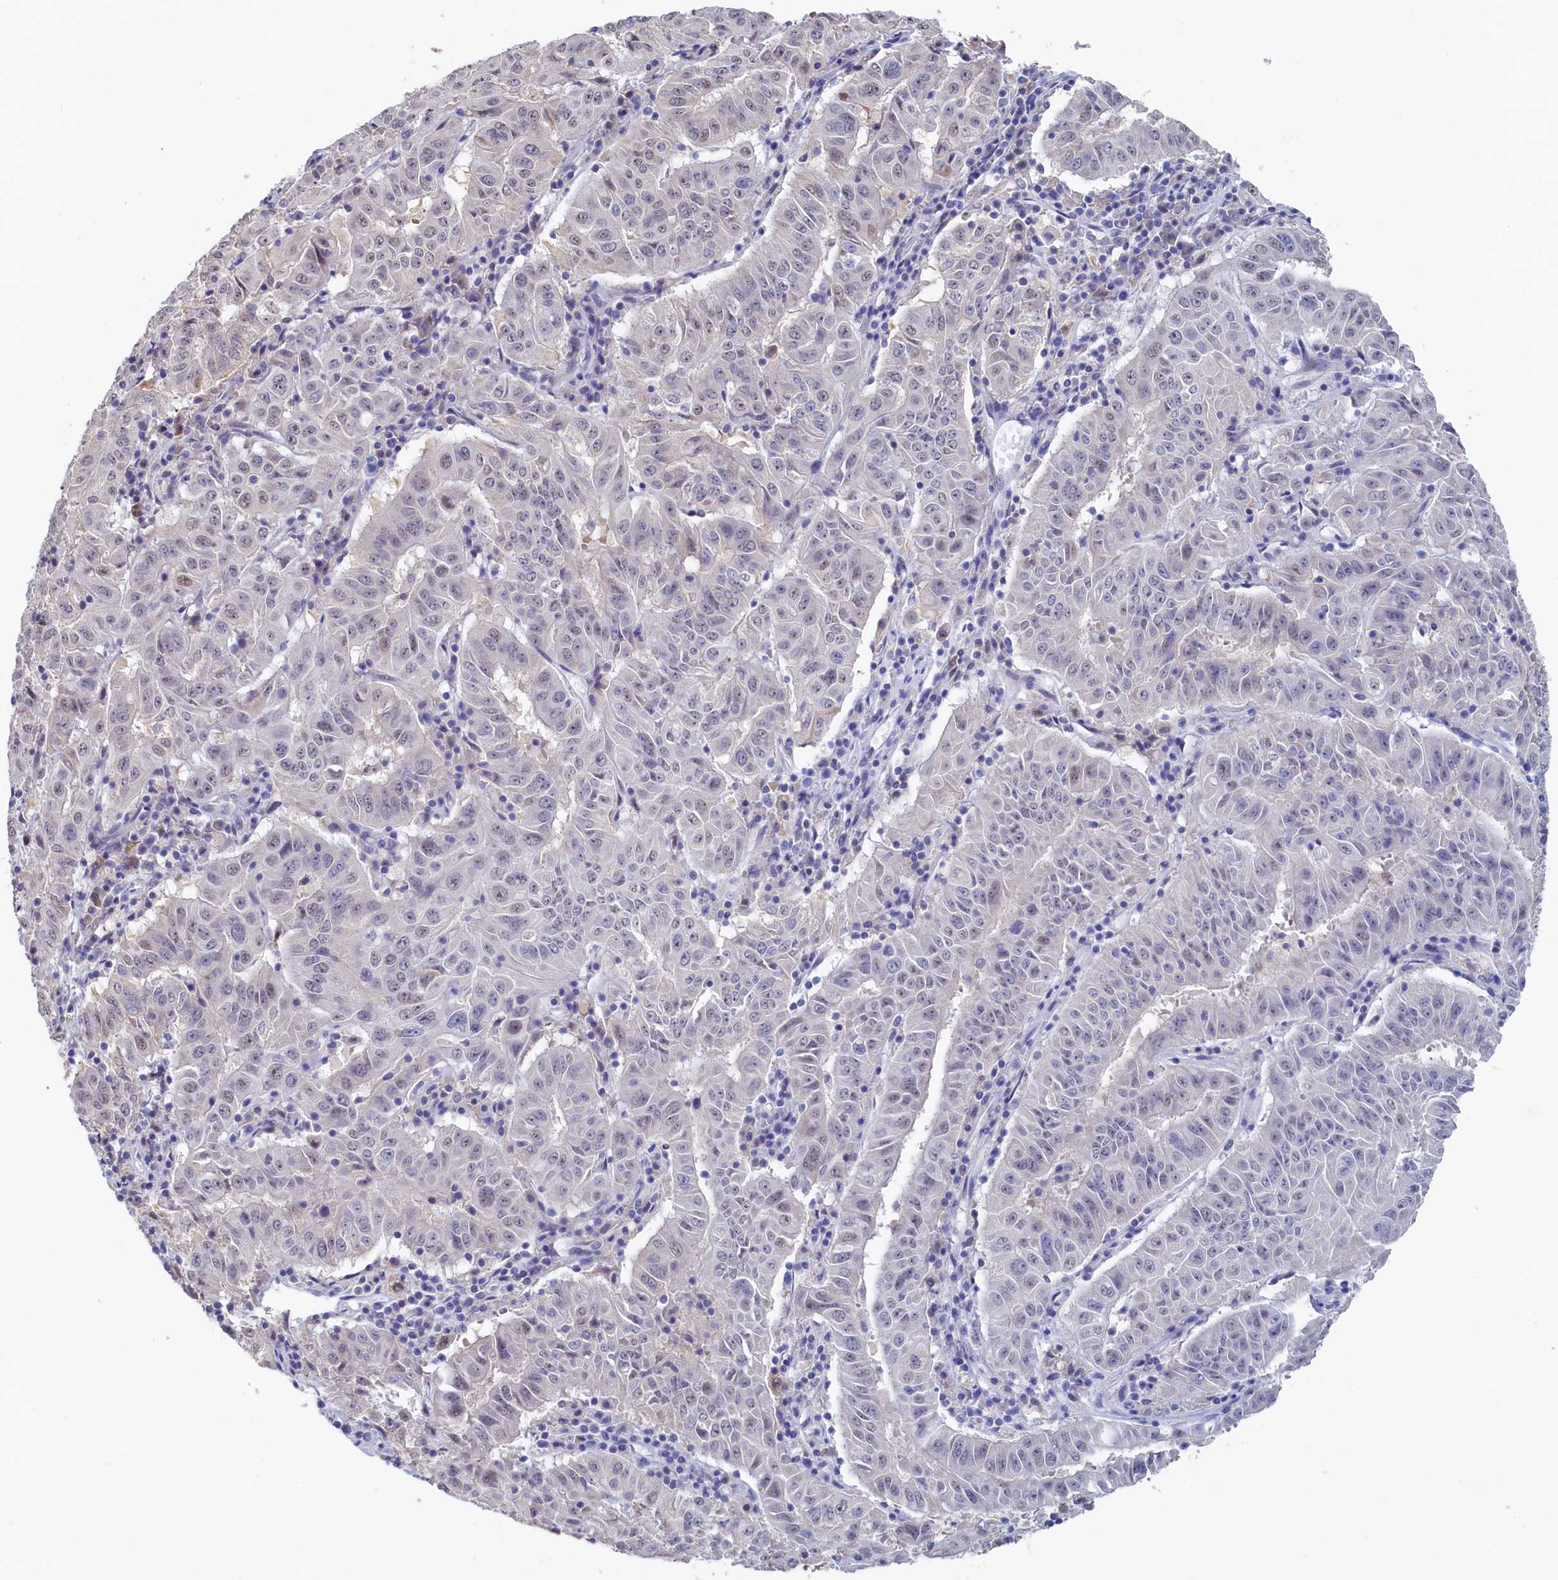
{"staining": {"intensity": "weak", "quantity": "<25%", "location": "nuclear"}, "tissue": "pancreatic cancer", "cell_type": "Tumor cells", "image_type": "cancer", "snomed": [{"axis": "morphology", "description": "Adenocarcinoma, NOS"}, {"axis": "topography", "description": "Pancreas"}], "caption": "Protein analysis of pancreatic cancer (adenocarcinoma) demonstrates no significant expression in tumor cells.", "gene": "MOSPD3", "patient": {"sex": "male", "age": 63}}